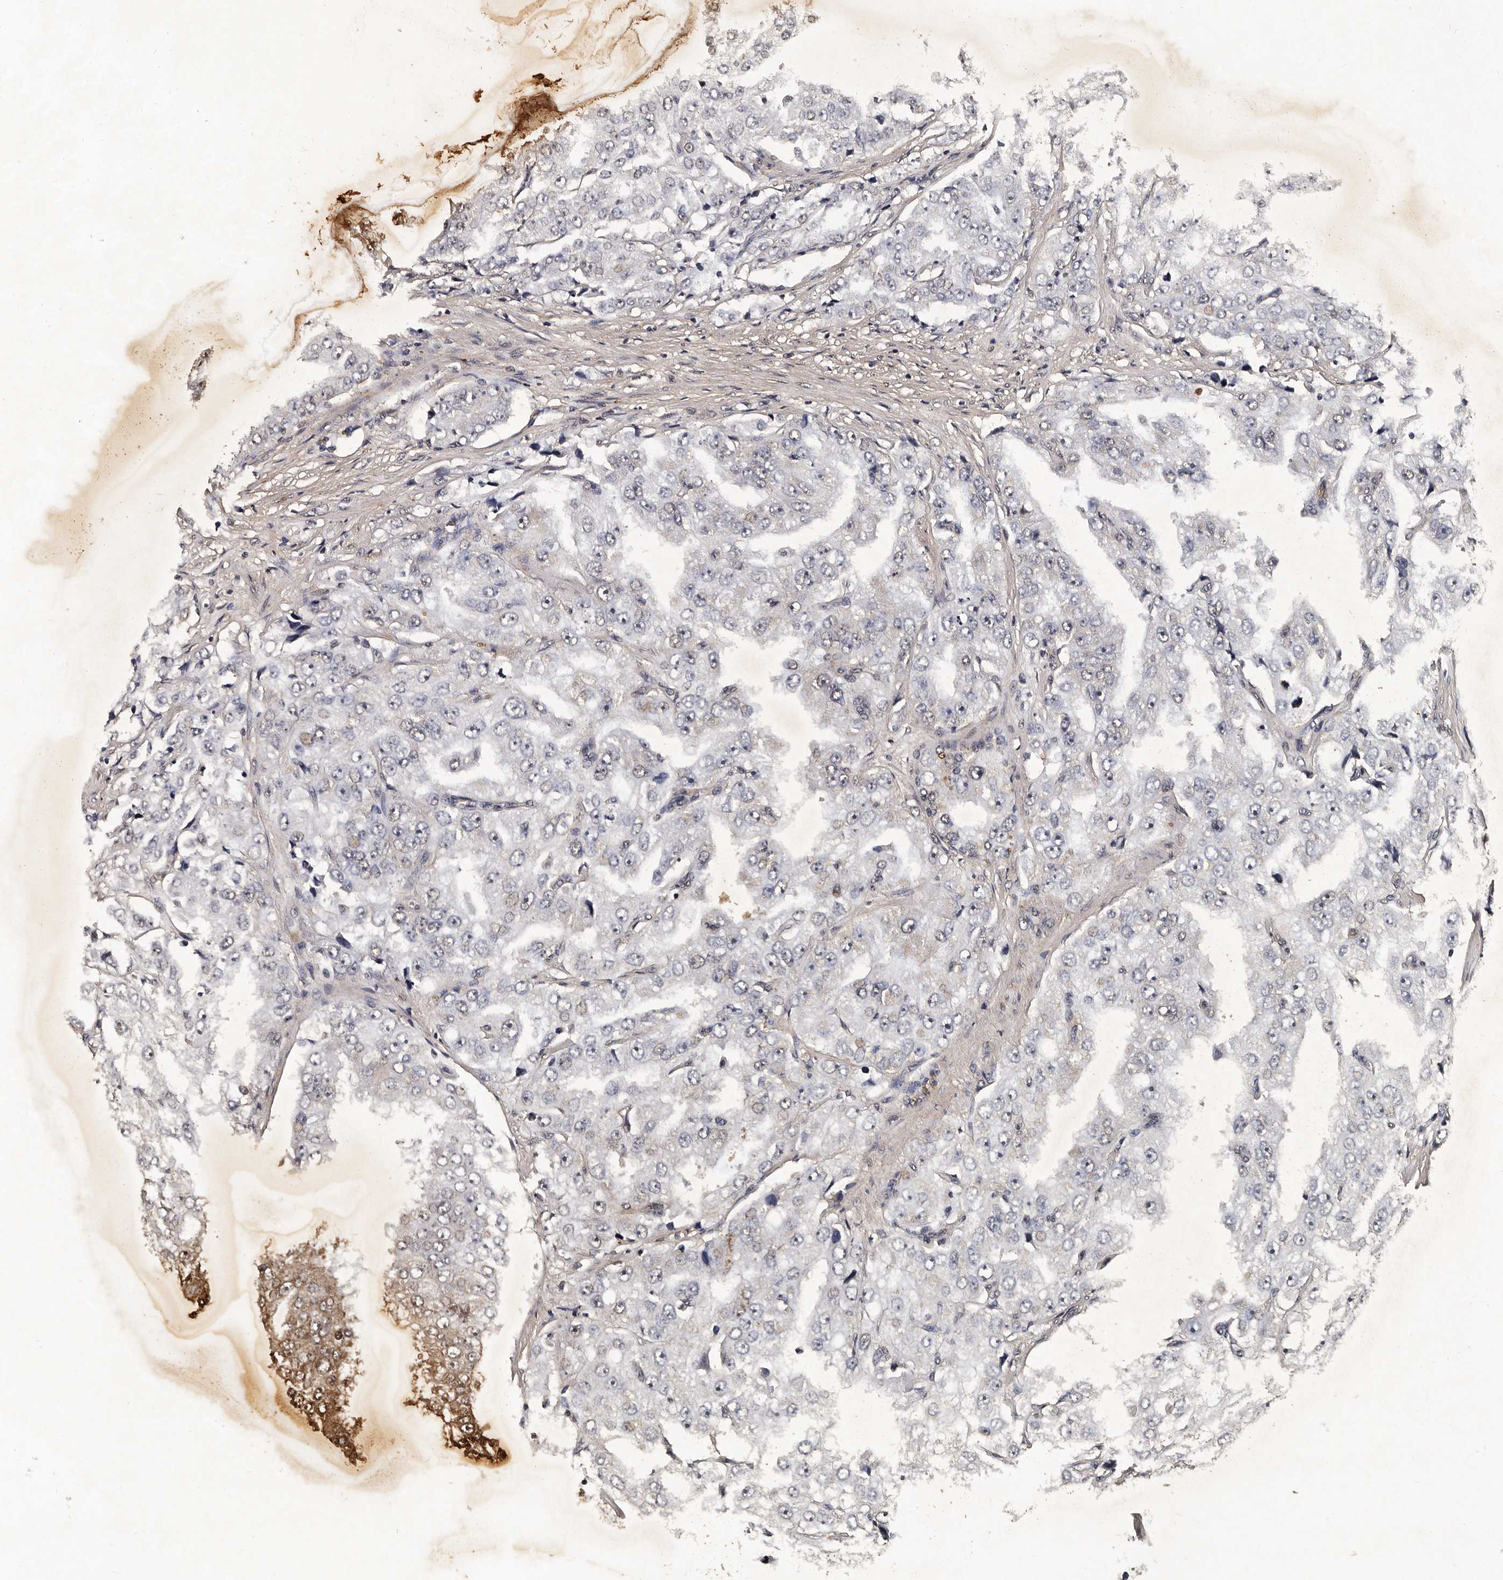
{"staining": {"intensity": "negative", "quantity": "none", "location": "none"}, "tissue": "prostate cancer", "cell_type": "Tumor cells", "image_type": "cancer", "snomed": [{"axis": "morphology", "description": "Adenocarcinoma, High grade"}, {"axis": "topography", "description": "Prostate"}], "caption": "This is an immunohistochemistry (IHC) image of human prostate cancer (high-grade adenocarcinoma). There is no staining in tumor cells.", "gene": "CPNE3", "patient": {"sex": "male", "age": 58}}